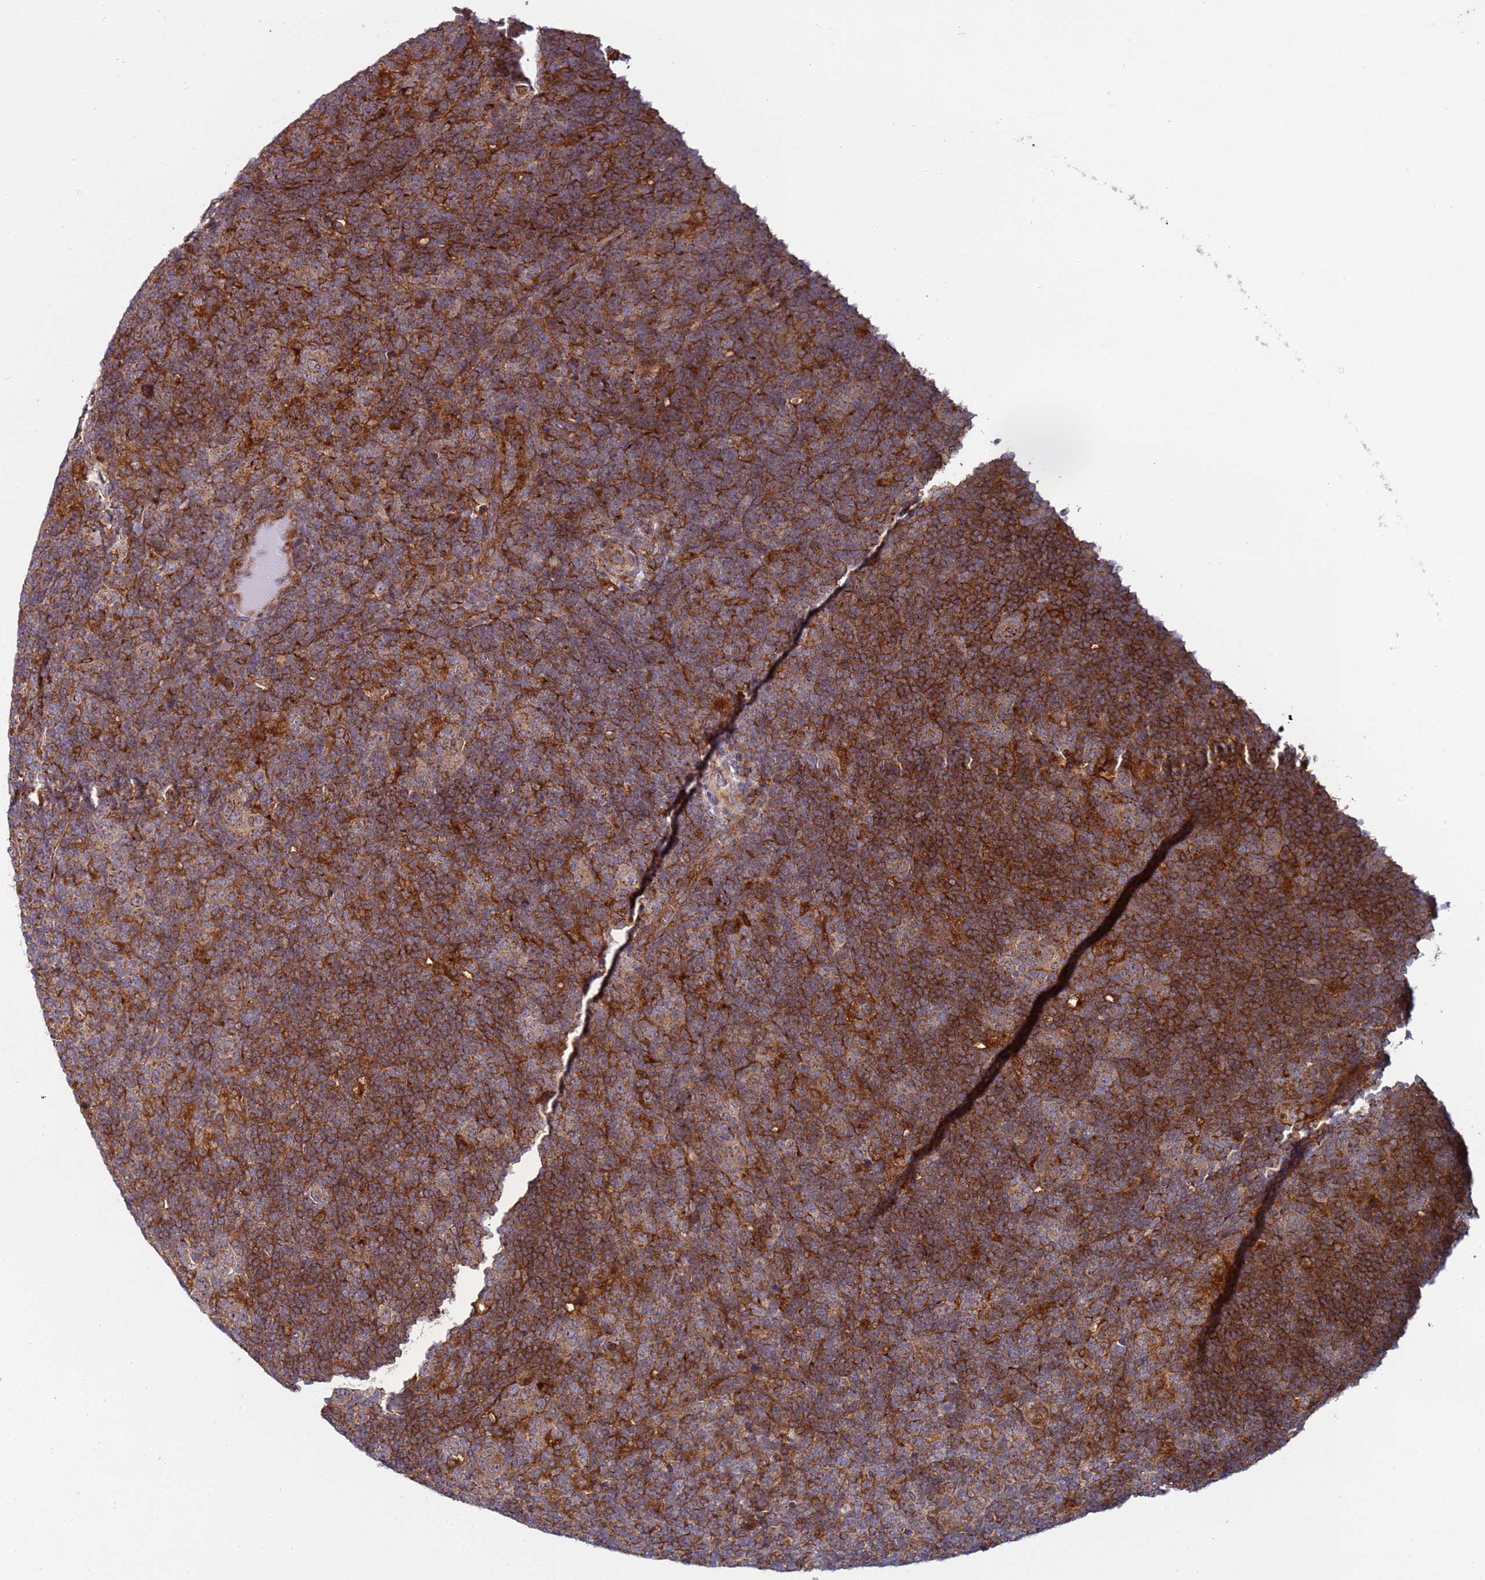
{"staining": {"intensity": "weak", "quantity": ">75%", "location": "cytoplasmic/membranous"}, "tissue": "lymphoma", "cell_type": "Tumor cells", "image_type": "cancer", "snomed": [{"axis": "morphology", "description": "Hodgkin's disease, NOS"}, {"axis": "topography", "description": "Lymph node"}], "caption": "This is an image of immunohistochemistry staining of Hodgkin's disease, which shows weak expression in the cytoplasmic/membranous of tumor cells.", "gene": "TMEM176B", "patient": {"sex": "female", "age": 57}}